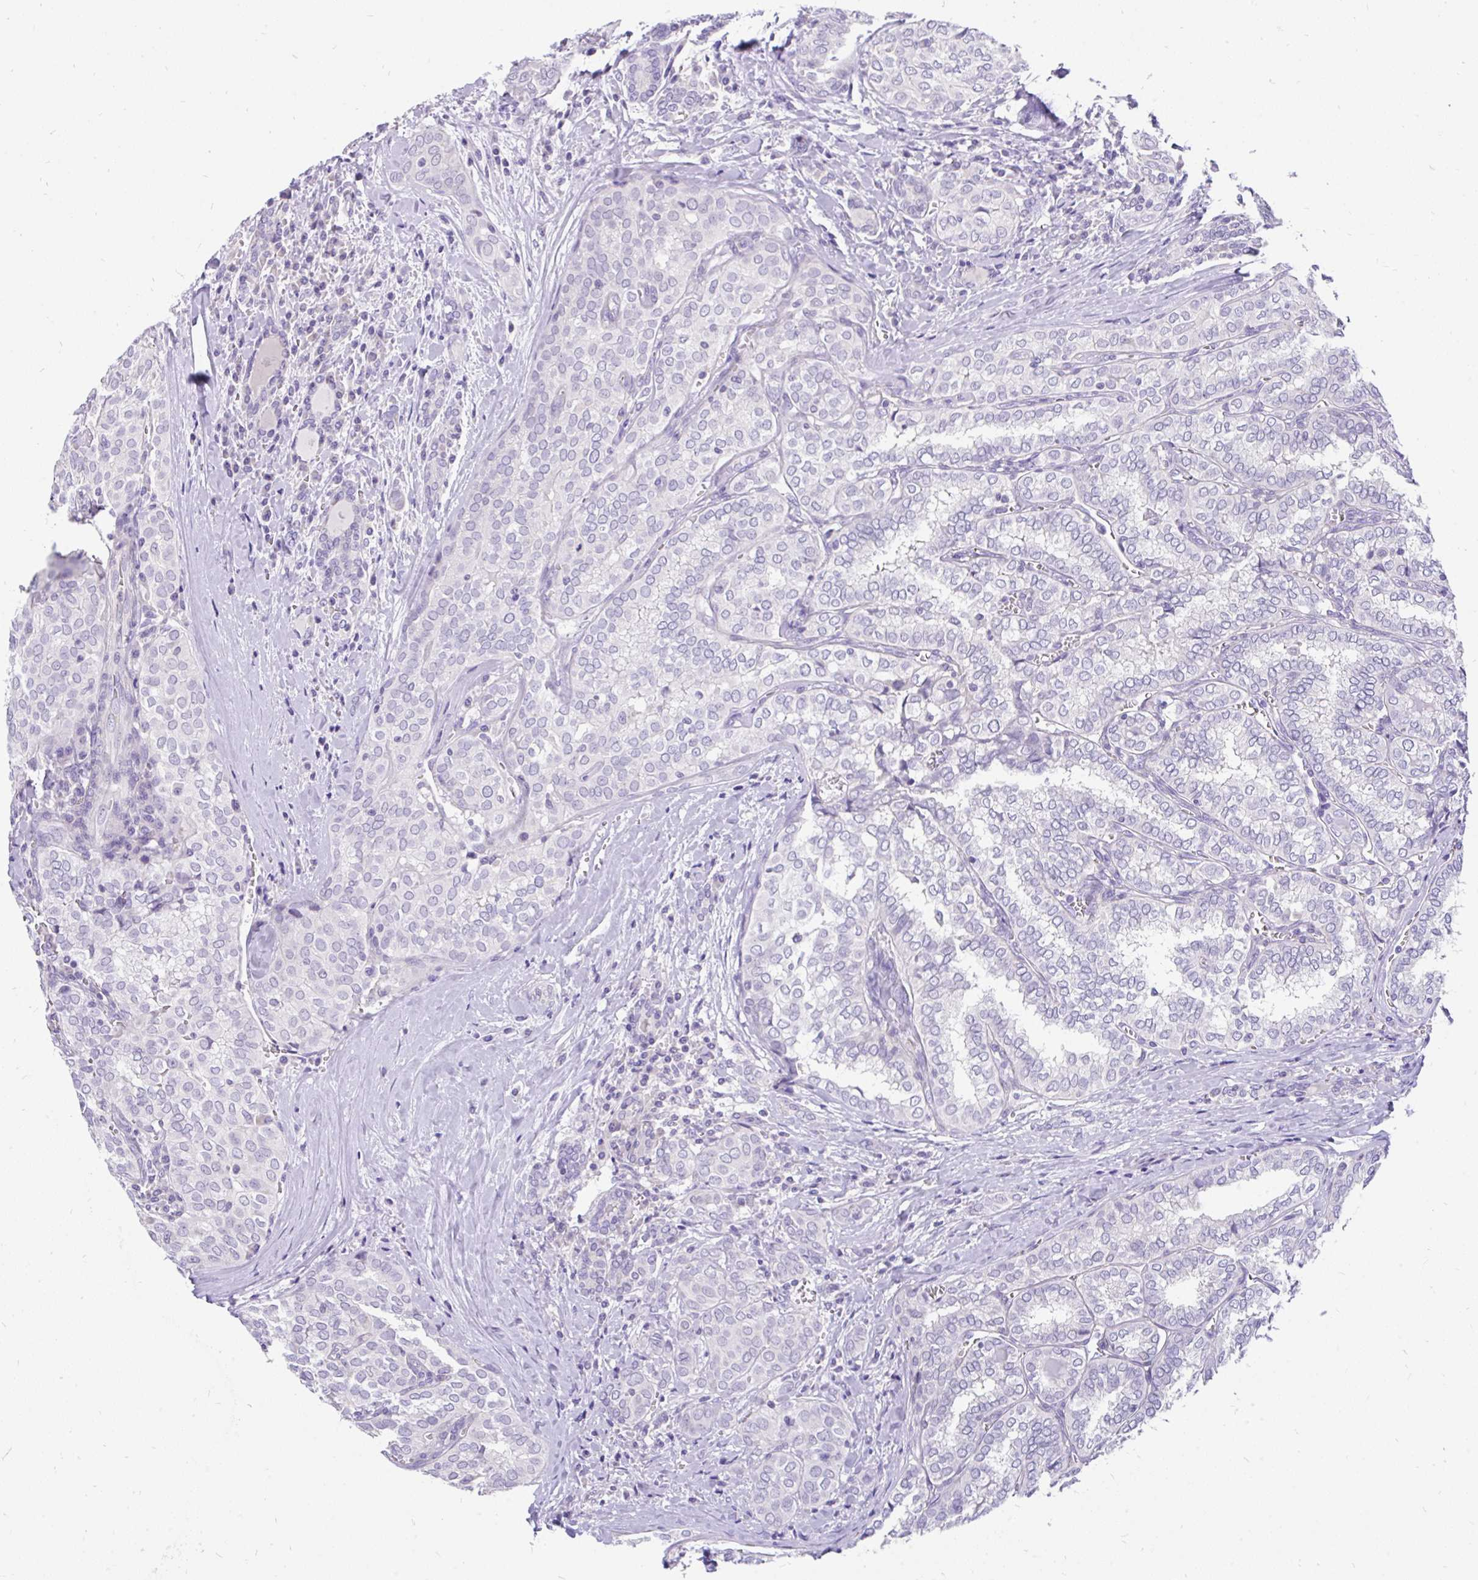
{"staining": {"intensity": "negative", "quantity": "none", "location": "none"}, "tissue": "thyroid cancer", "cell_type": "Tumor cells", "image_type": "cancer", "snomed": [{"axis": "morphology", "description": "Papillary adenocarcinoma, NOS"}, {"axis": "topography", "description": "Thyroid gland"}], "caption": "The immunohistochemistry micrograph has no significant expression in tumor cells of thyroid cancer (papillary adenocarcinoma) tissue.", "gene": "INTS5", "patient": {"sex": "female", "age": 30}}